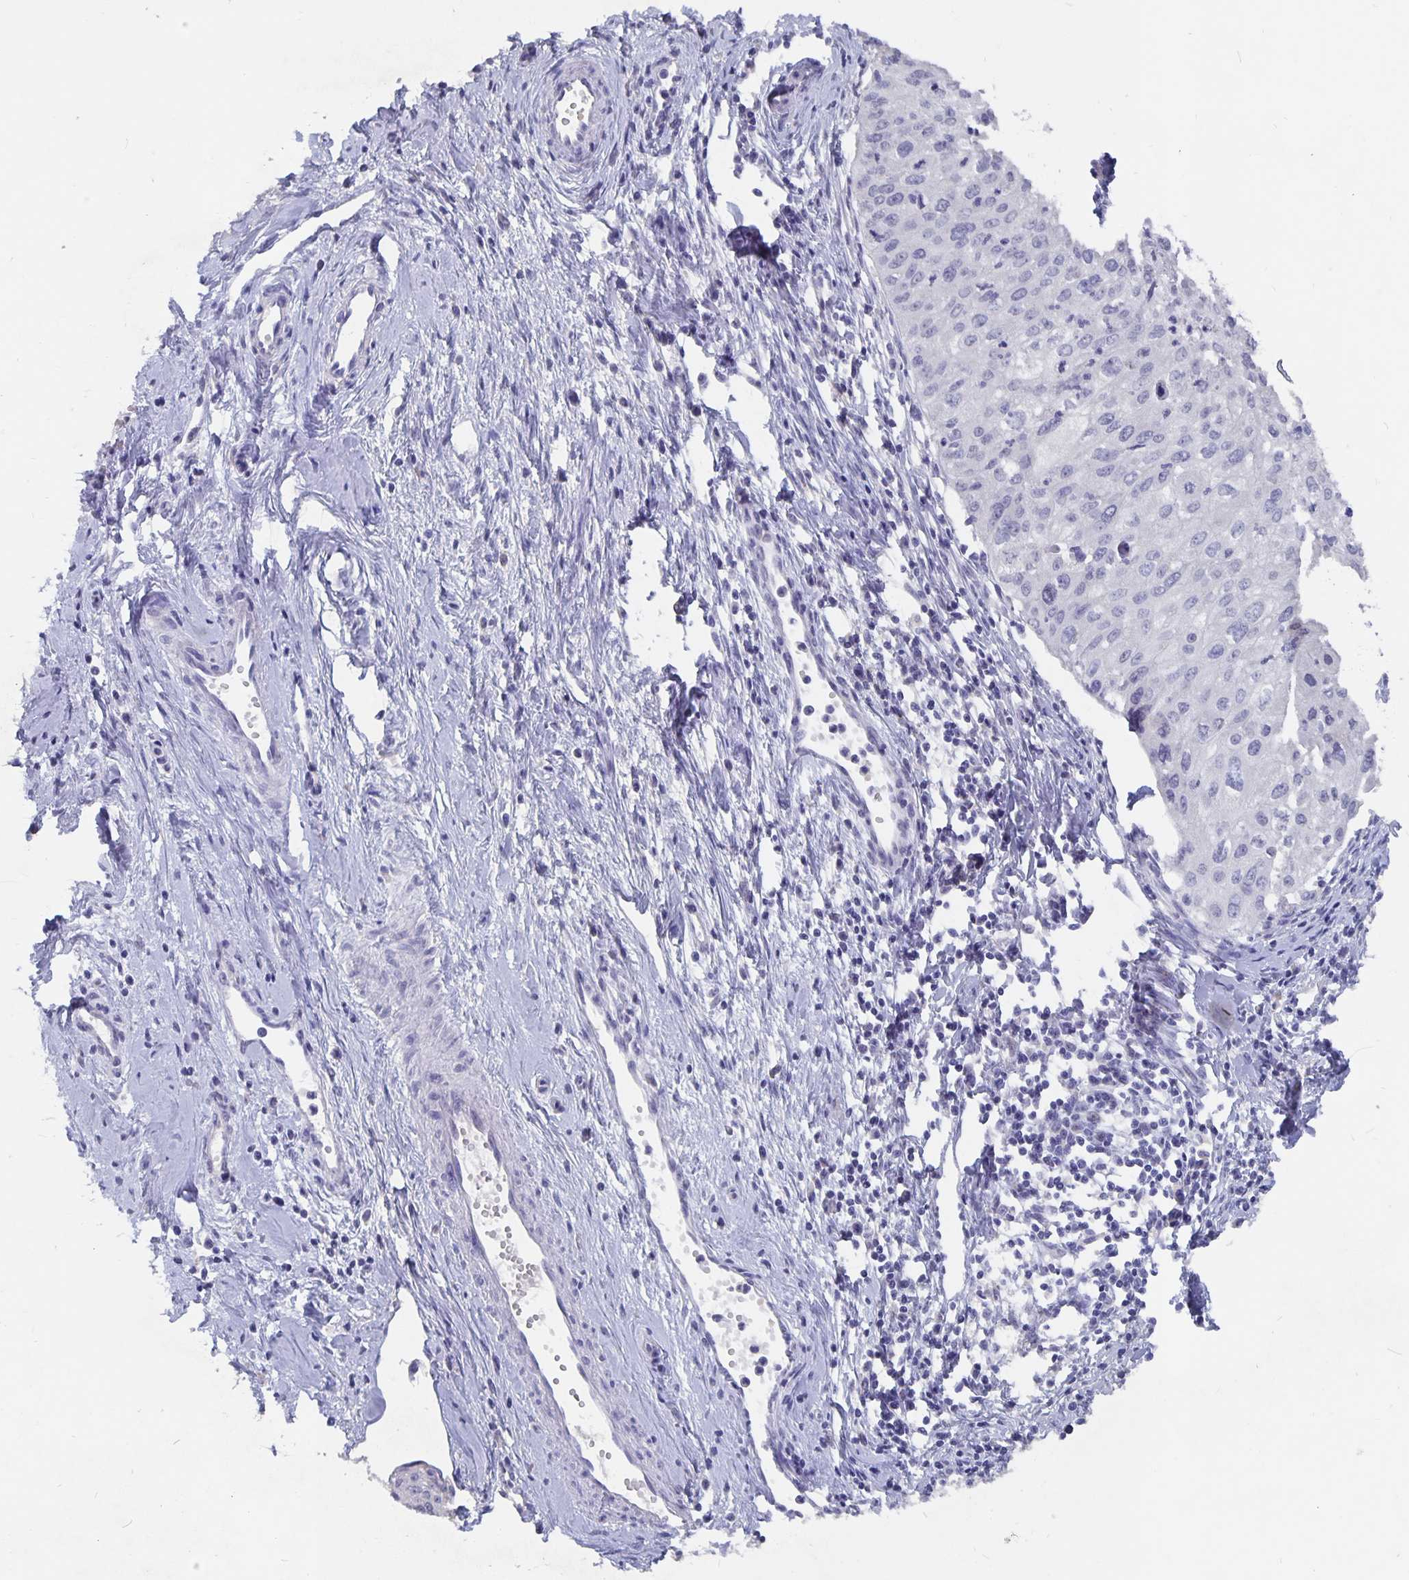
{"staining": {"intensity": "negative", "quantity": "none", "location": "none"}, "tissue": "cervical cancer", "cell_type": "Tumor cells", "image_type": "cancer", "snomed": [{"axis": "morphology", "description": "Squamous cell carcinoma, NOS"}, {"axis": "topography", "description": "Cervix"}], "caption": "Tumor cells show no significant positivity in cervical cancer. Nuclei are stained in blue.", "gene": "SMOC1", "patient": {"sex": "female", "age": 50}}